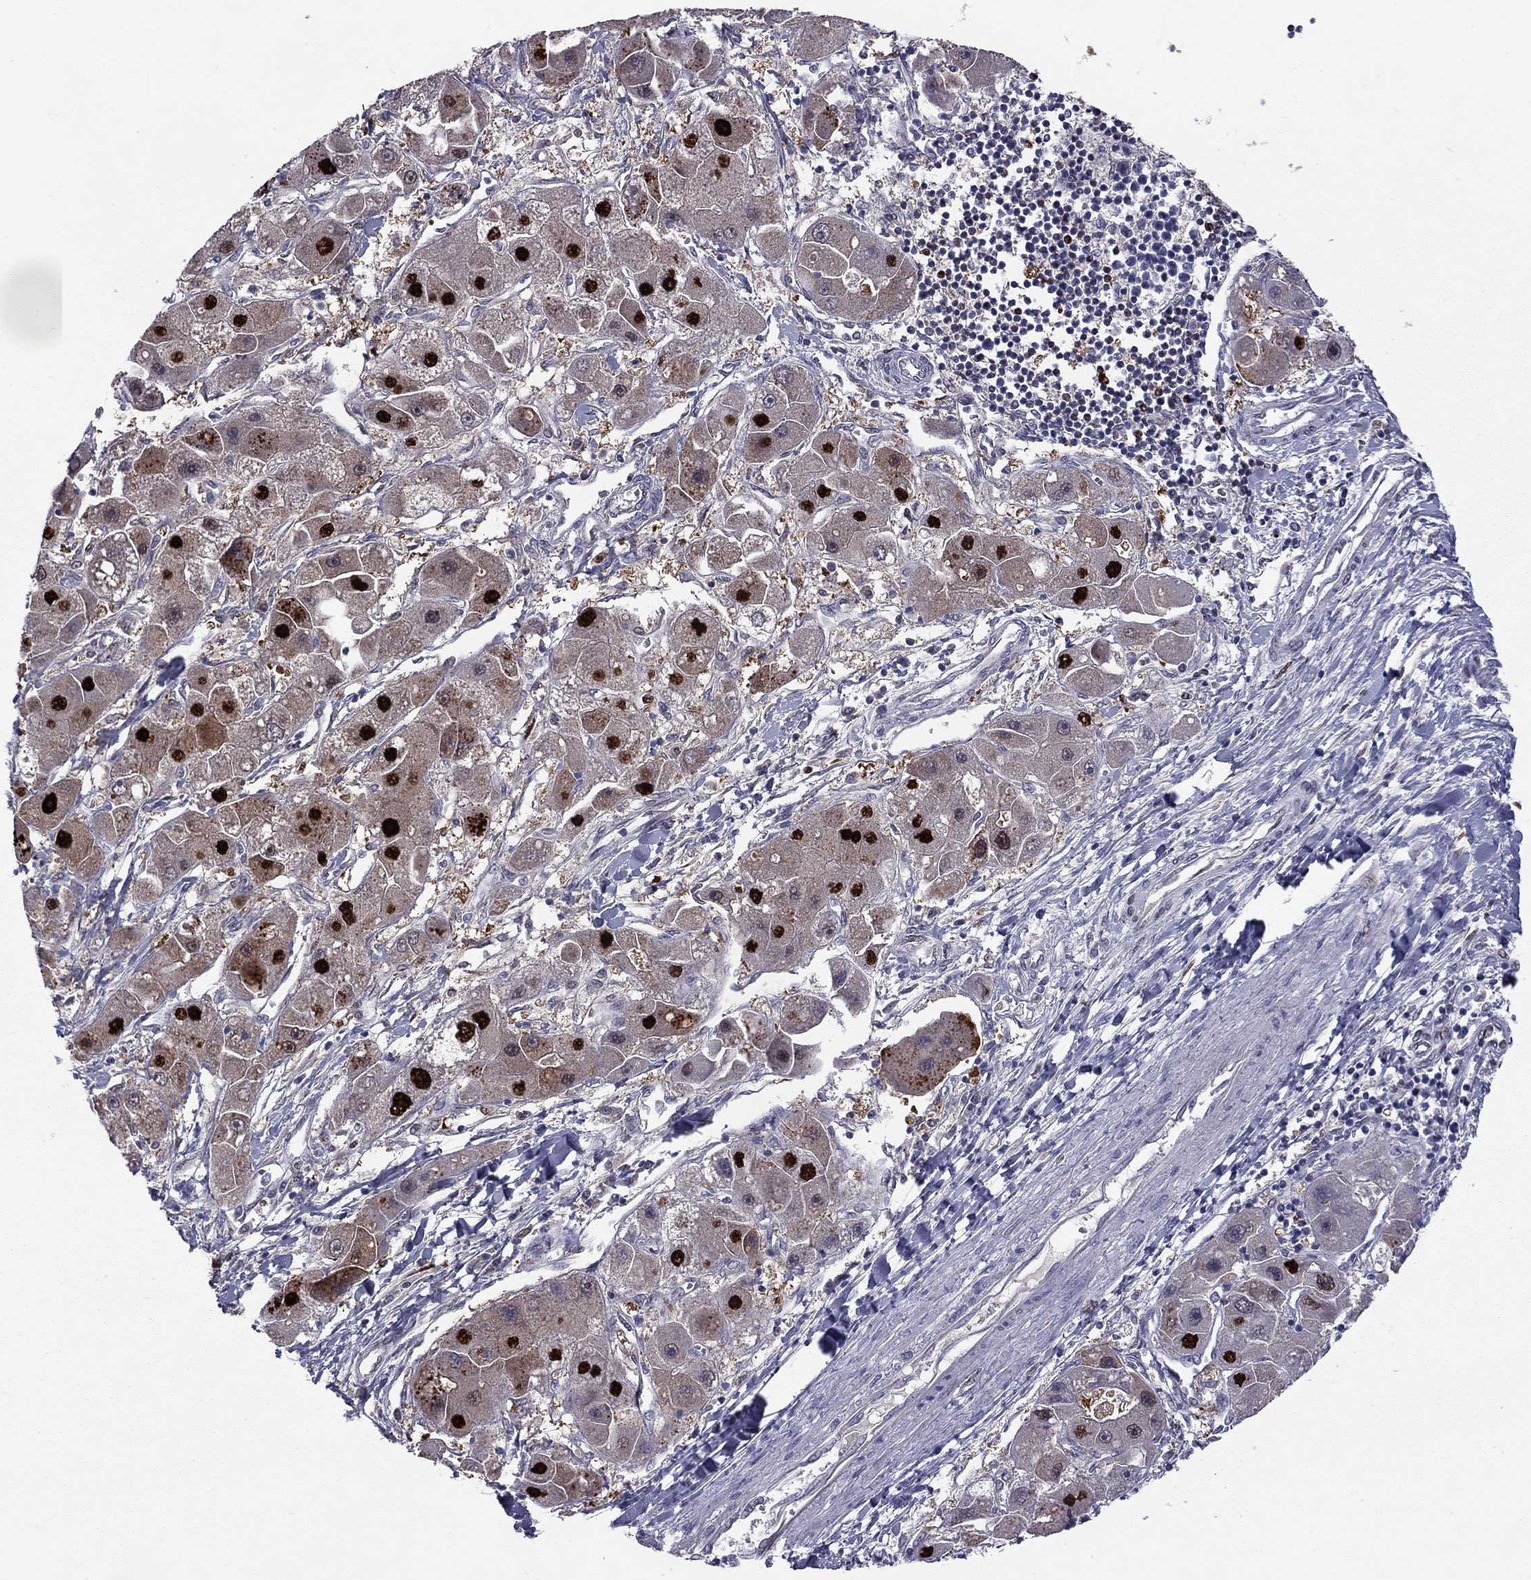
{"staining": {"intensity": "strong", "quantity": "<25%", "location": "nuclear"}, "tissue": "liver cancer", "cell_type": "Tumor cells", "image_type": "cancer", "snomed": [{"axis": "morphology", "description": "Carcinoma, Hepatocellular, NOS"}, {"axis": "topography", "description": "Liver"}], "caption": "An image of liver cancer (hepatocellular carcinoma) stained for a protein demonstrates strong nuclear brown staining in tumor cells. The staining was performed using DAB (3,3'-diaminobenzidine), with brown indicating positive protein expression. Nuclei are stained blue with hematoxylin.", "gene": "PCGF3", "patient": {"sex": "male", "age": 24}}